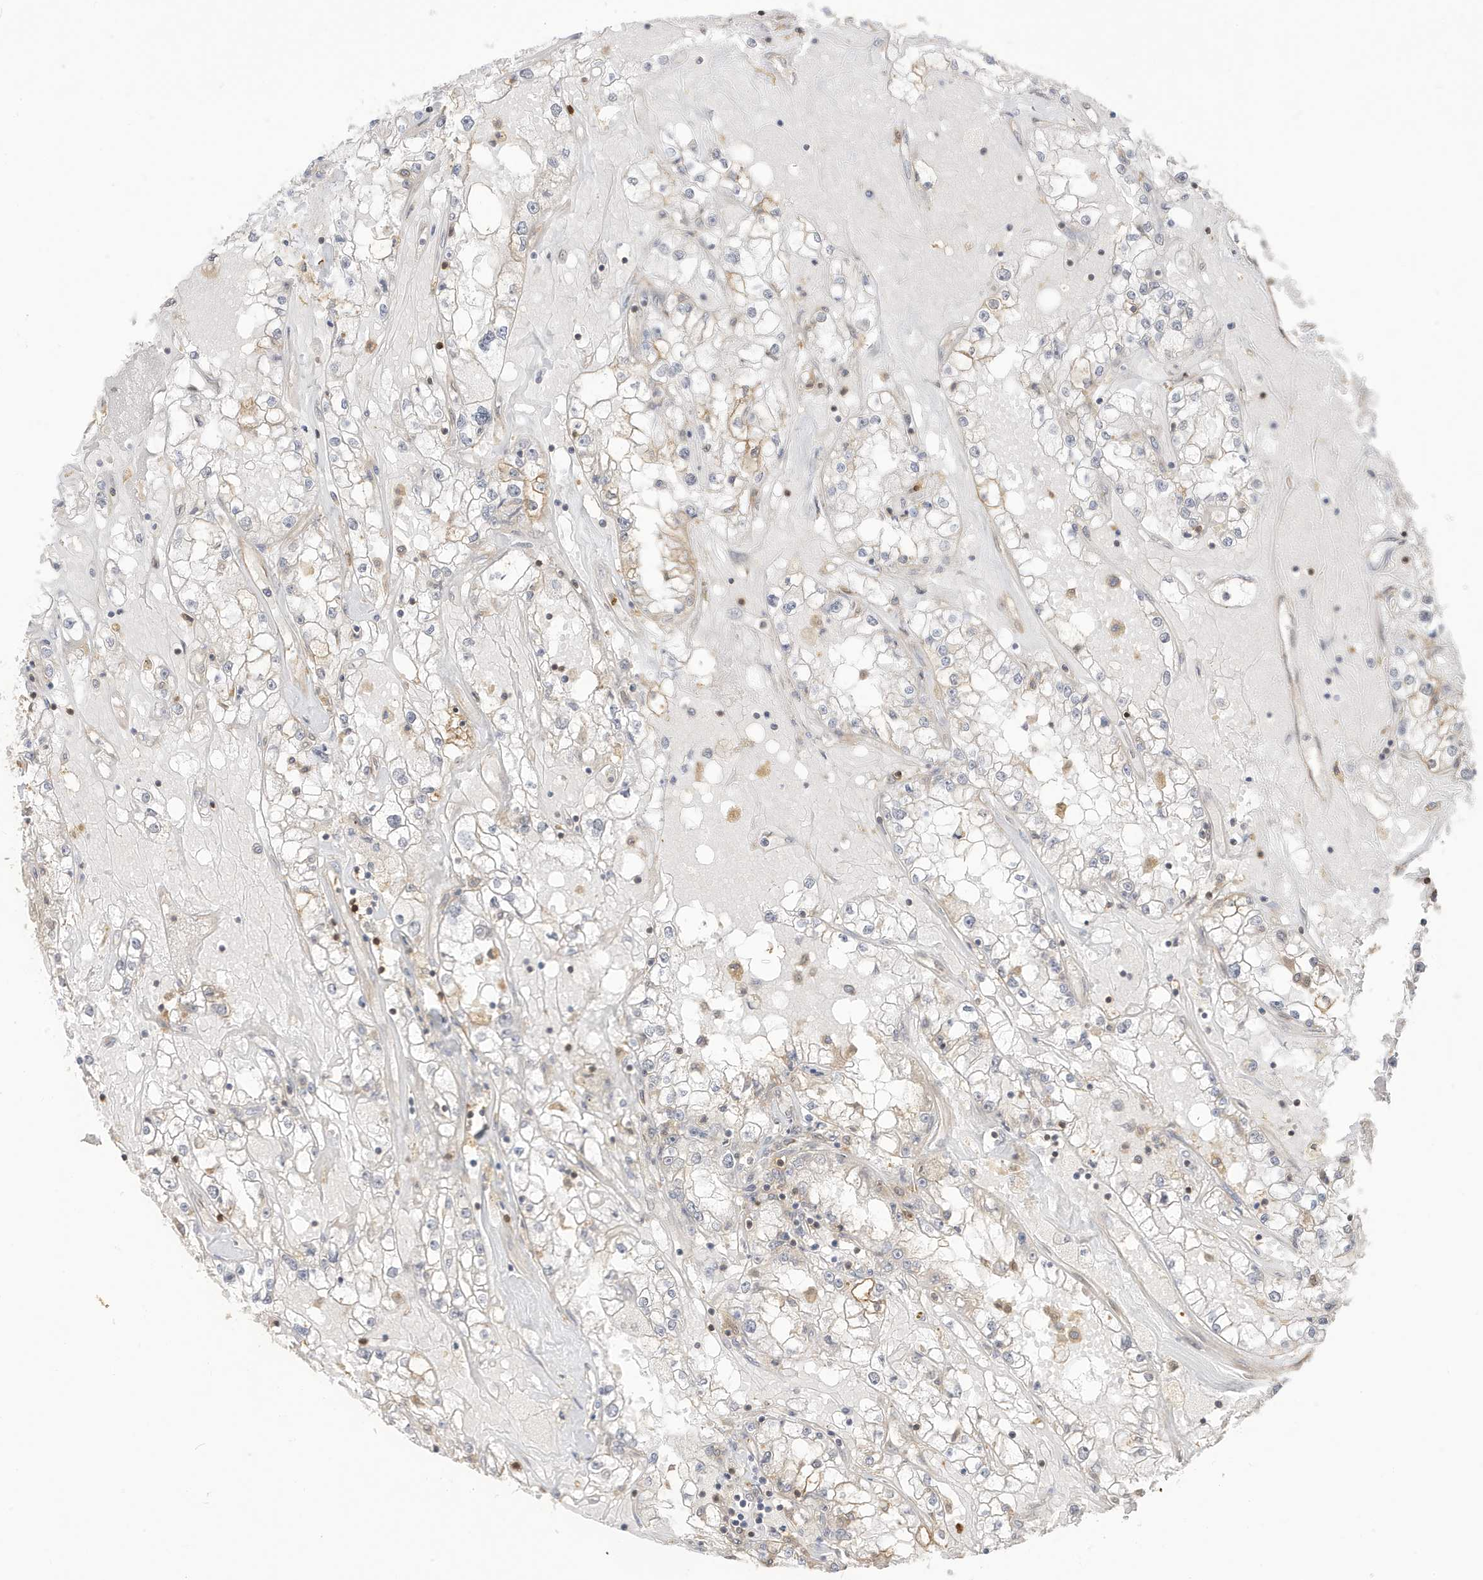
{"staining": {"intensity": "weak", "quantity": "<25%", "location": "cytoplasmic/membranous"}, "tissue": "renal cancer", "cell_type": "Tumor cells", "image_type": "cancer", "snomed": [{"axis": "morphology", "description": "Adenocarcinoma, NOS"}, {"axis": "topography", "description": "Kidney"}], "caption": "High magnification brightfield microscopy of renal cancer stained with DAB (3,3'-diaminobenzidine) (brown) and counterstained with hematoxylin (blue): tumor cells show no significant expression.", "gene": "TAB3", "patient": {"sex": "male", "age": 56}}